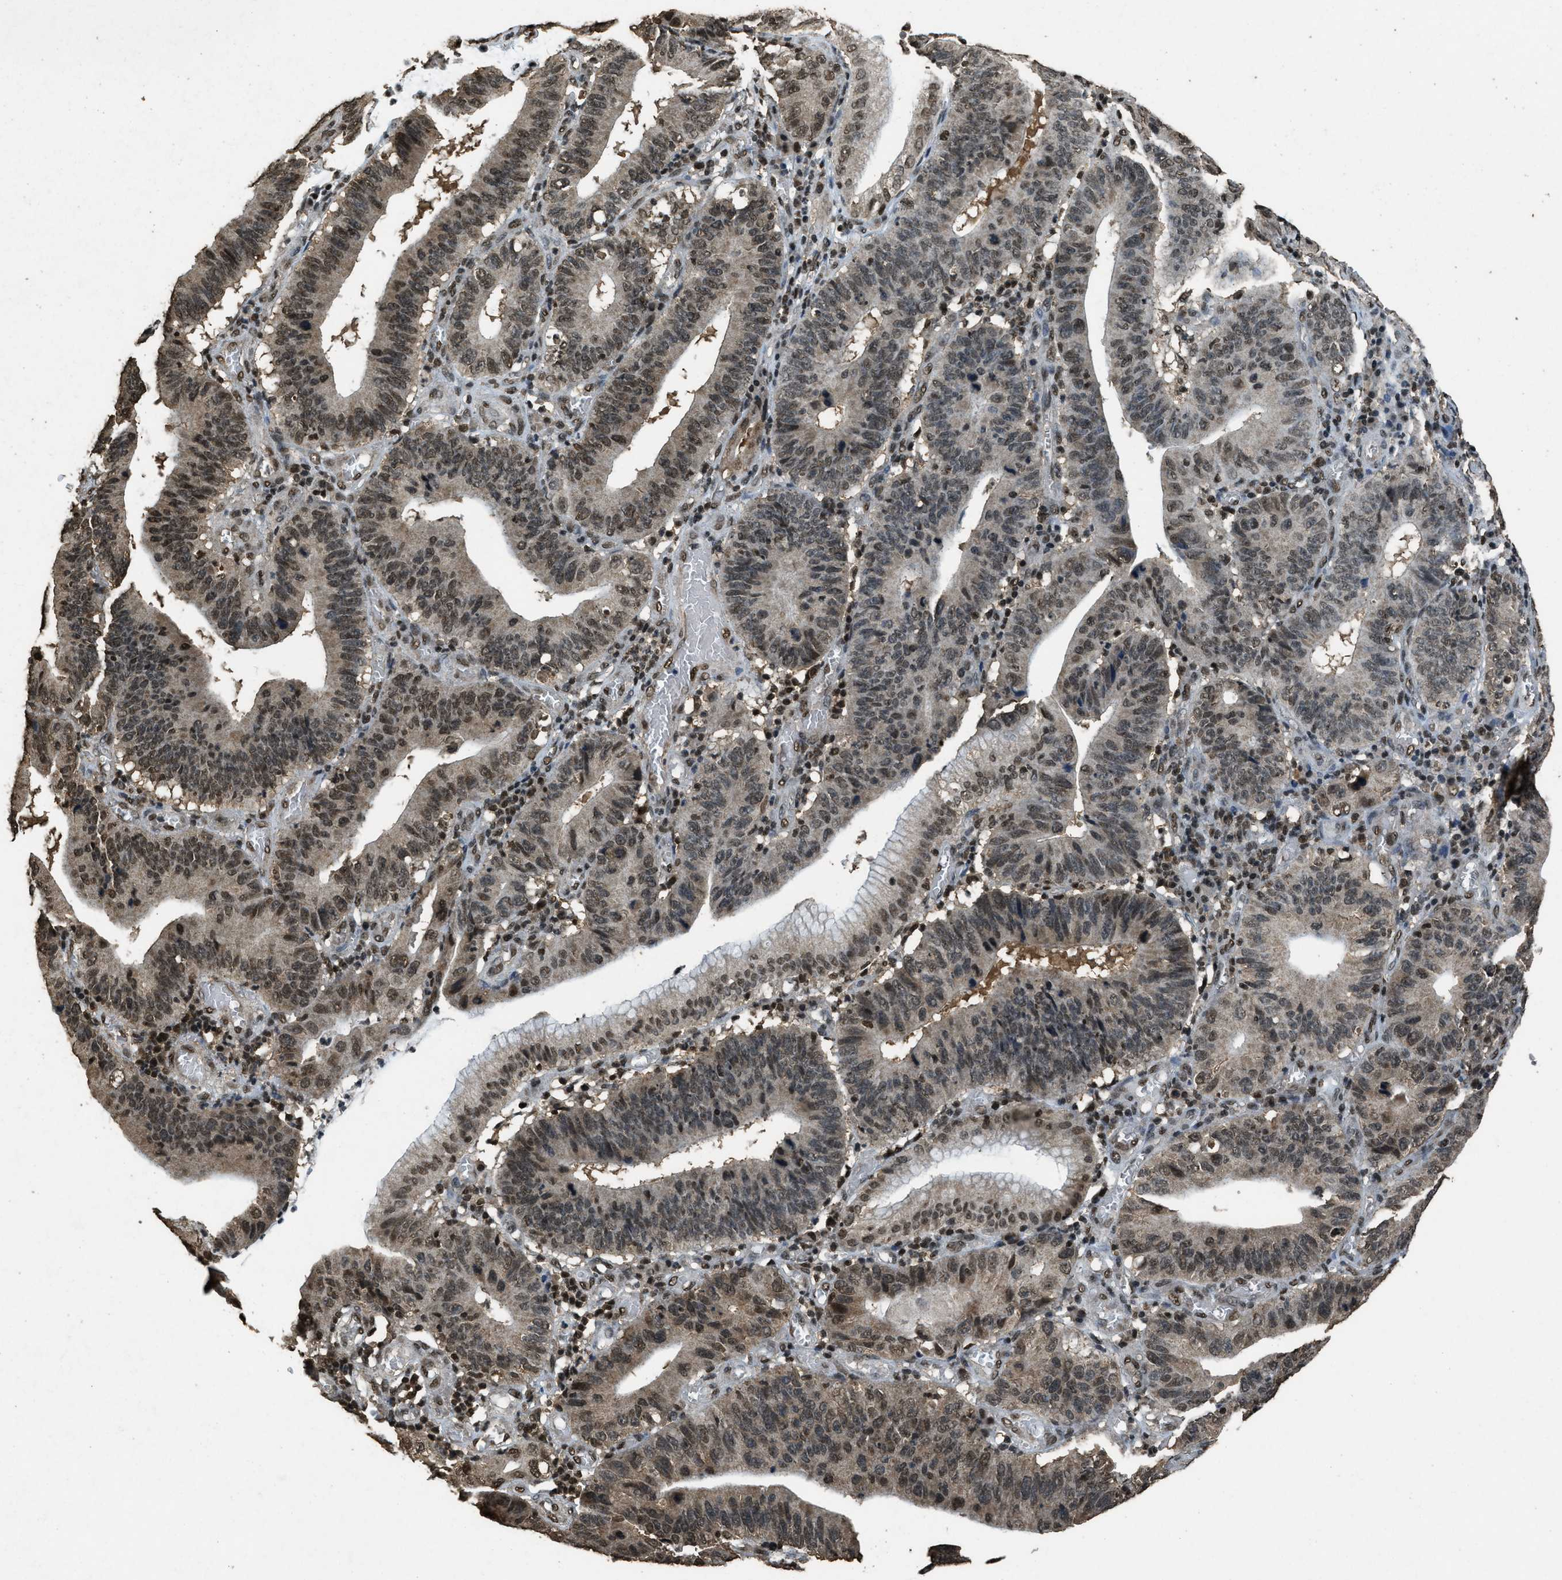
{"staining": {"intensity": "moderate", "quantity": ">75%", "location": "nuclear"}, "tissue": "stomach cancer", "cell_type": "Tumor cells", "image_type": "cancer", "snomed": [{"axis": "morphology", "description": "Adenocarcinoma, NOS"}, {"axis": "topography", "description": "Stomach"}, {"axis": "topography", "description": "Gastric cardia"}], "caption": "DAB (3,3'-diaminobenzidine) immunohistochemical staining of adenocarcinoma (stomach) displays moderate nuclear protein expression in approximately >75% of tumor cells.", "gene": "MYB", "patient": {"sex": "male", "age": 59}}